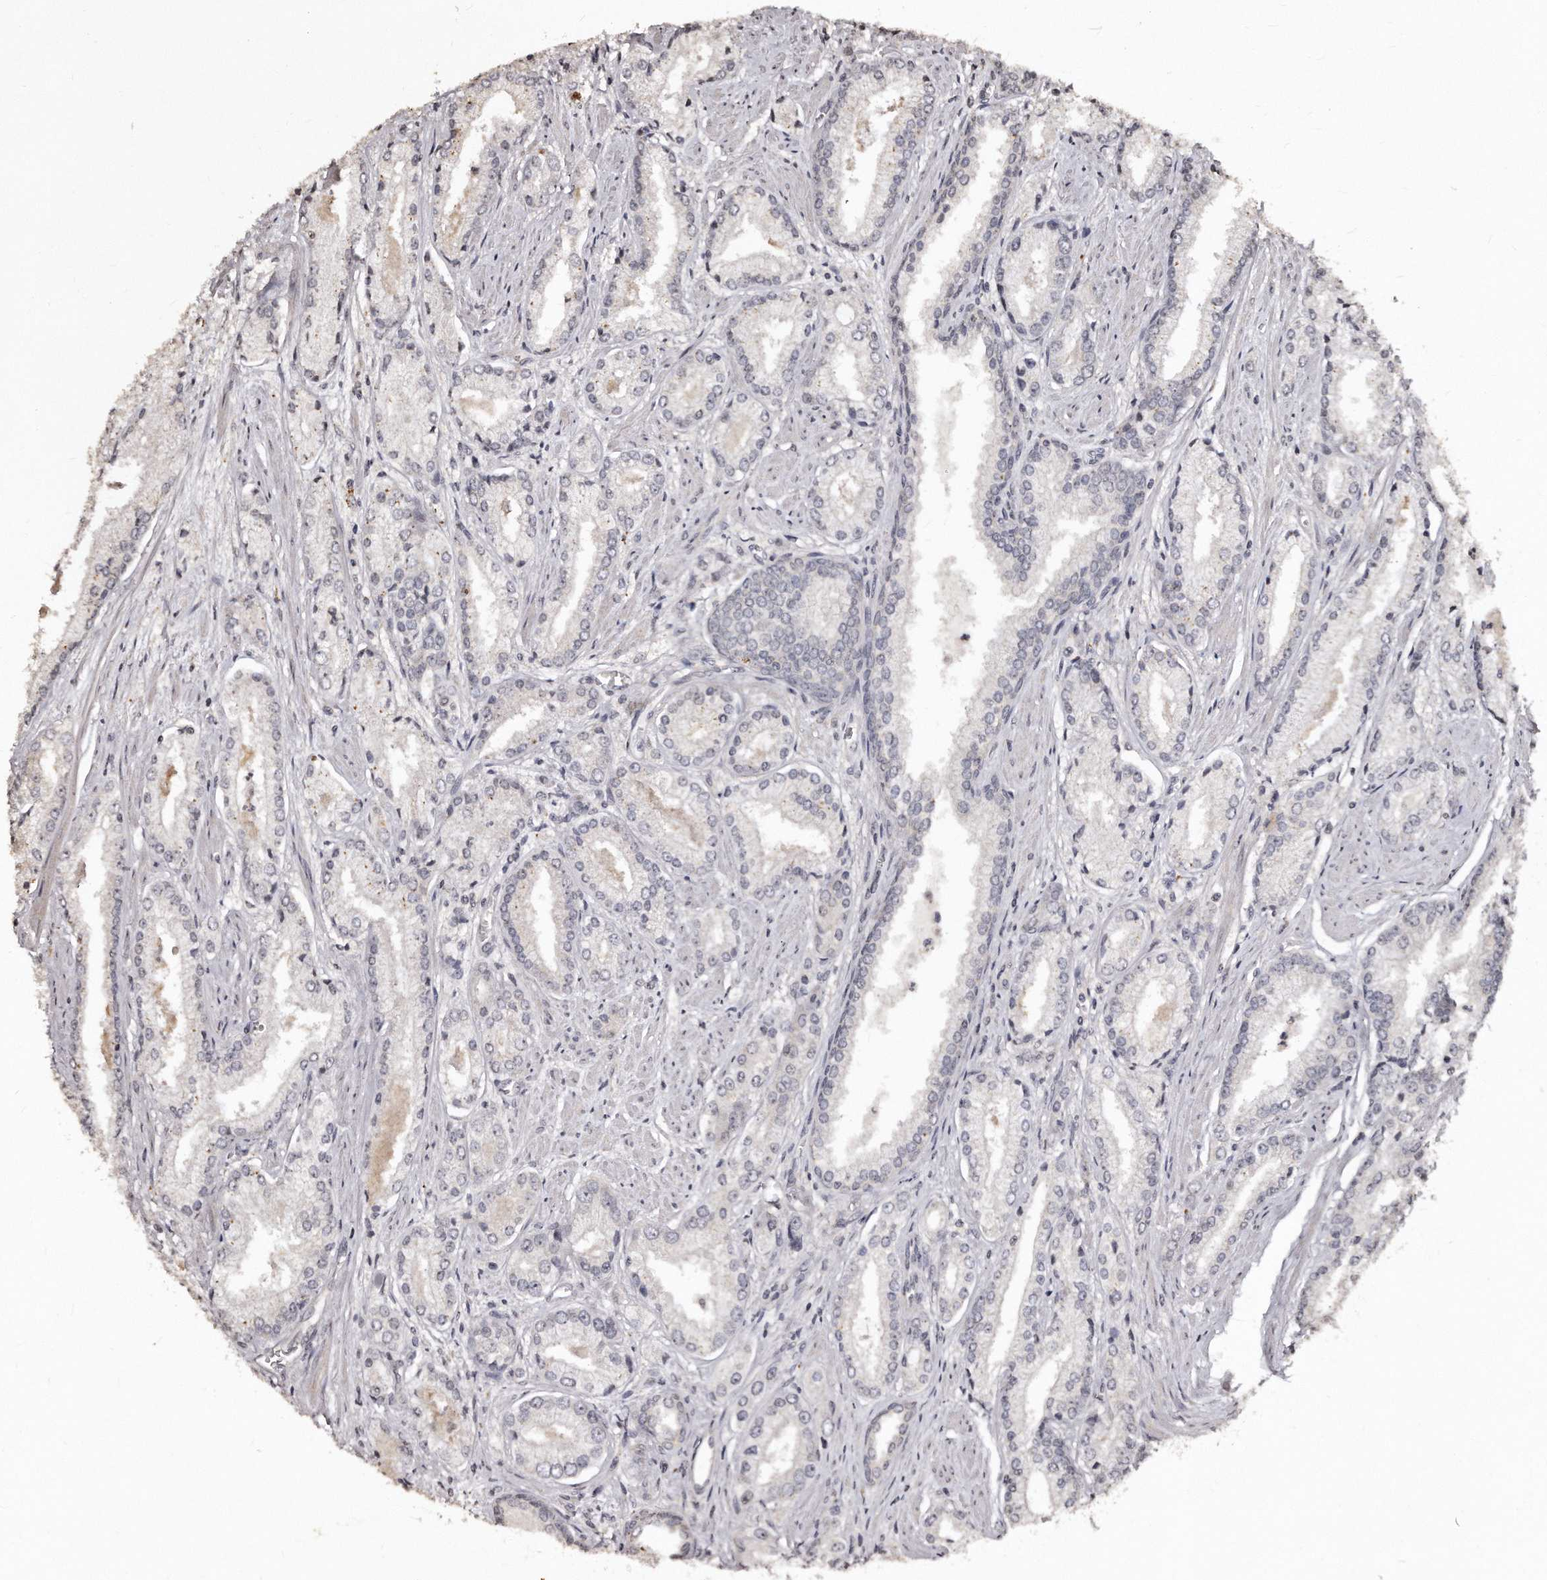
{"staining": {"intensity": "negative", "quantity": "none", "location": "none"}, "tissue": "prostate cancer", "cell_type": "Tumor cells", "image_type": "cancer", "snomed": [{"axis": "morphology", "description": "Adenocarcinoma, Low grade"}, {"axis": "topography", "description": "Prostate"}], "caption": "A photomicrograph of prostate cancer stained for a protein reveals no brown staining in tumor cells. (DAB IHC, high magnification).", "gene": "TSHR", "patient": {"sex": "male", "age": 54}}